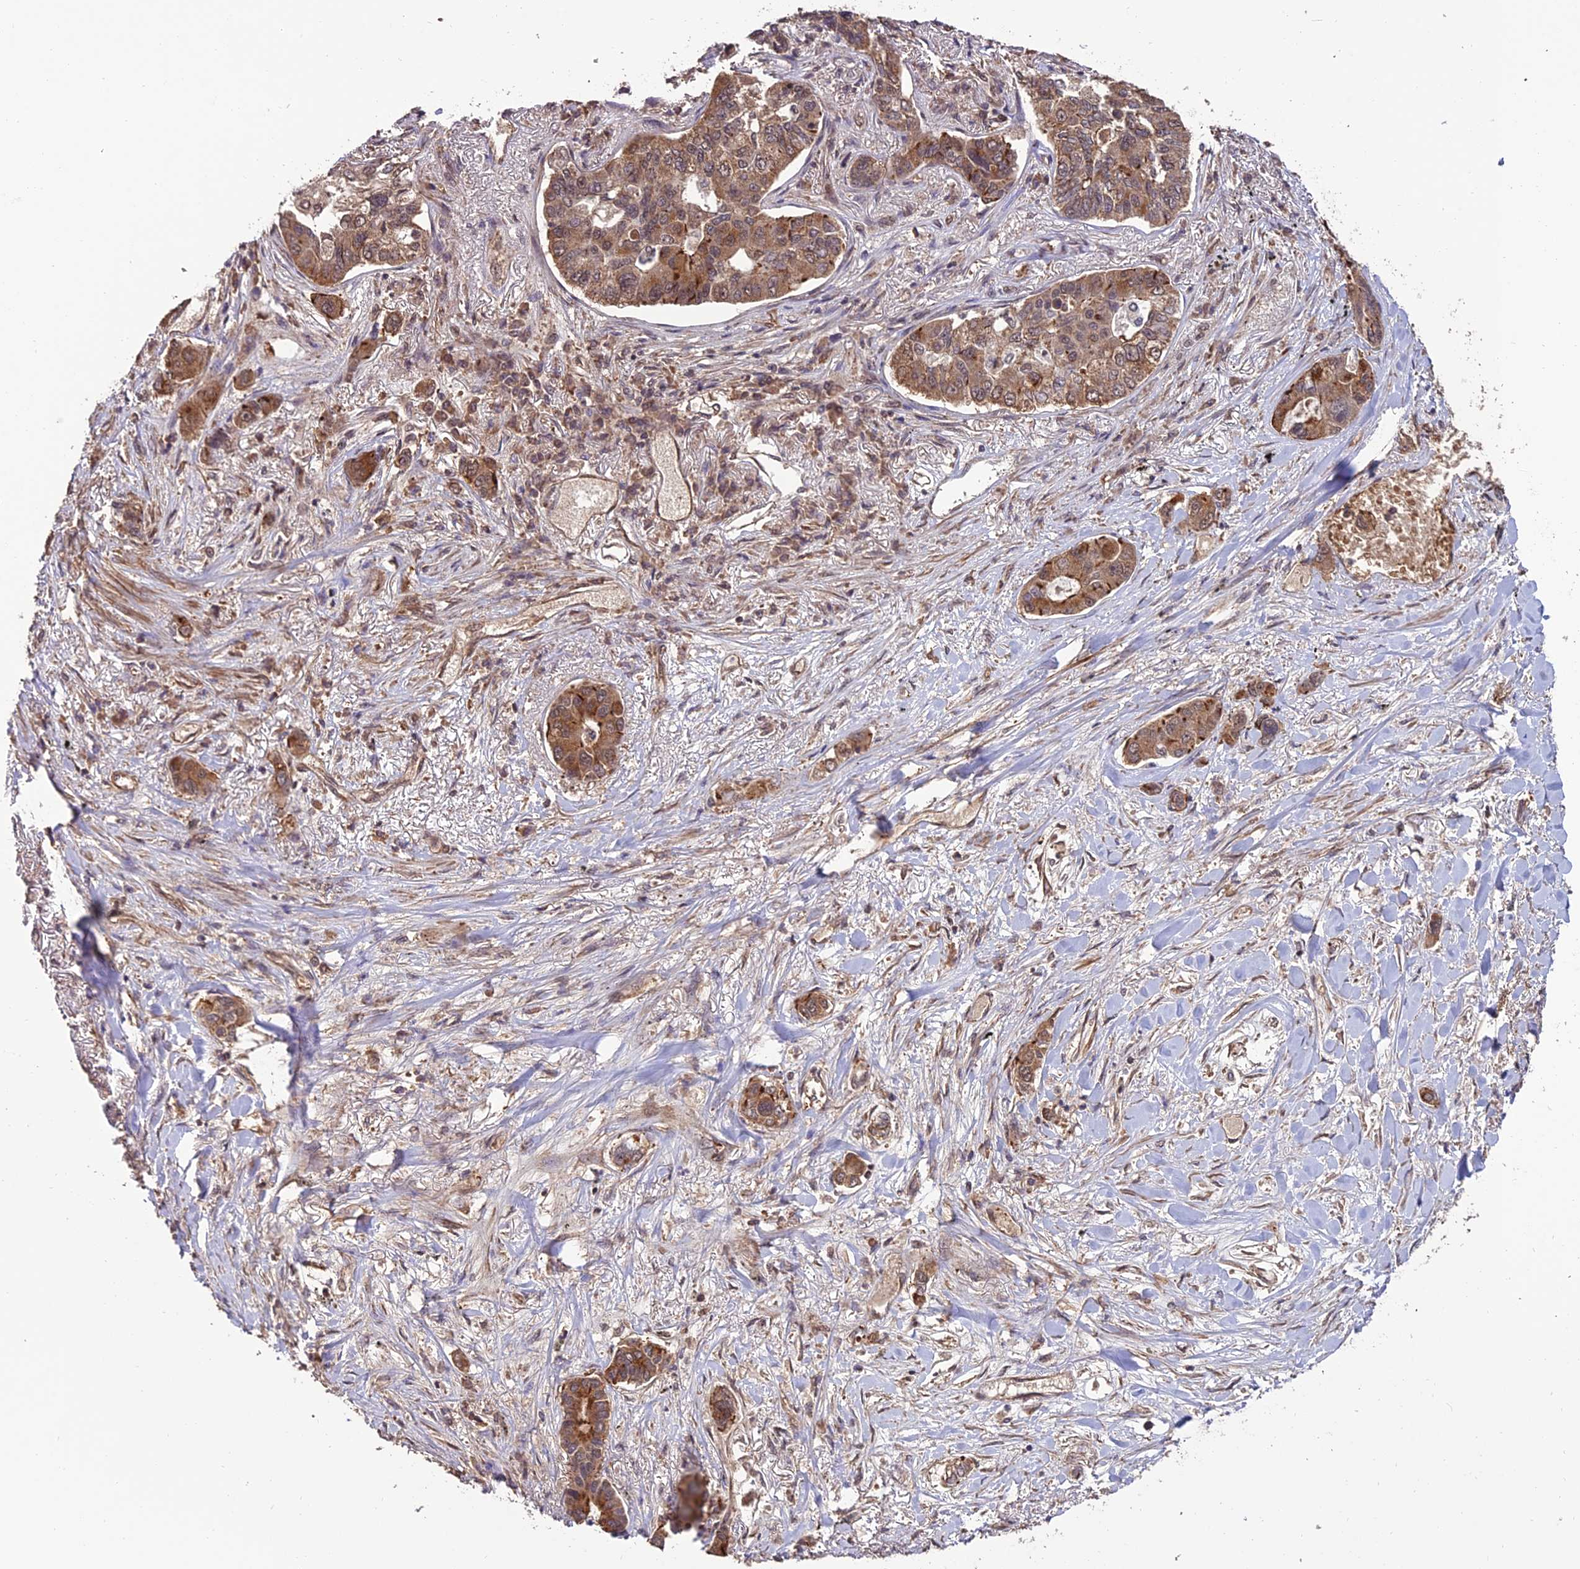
{"staining": {"intensity": "moderate", "quantity": ">75%", "location": "cytoplasmic/membranous"}, "tissue": "lung cancer", "cell_type": "Tumor cells", "image_type": "cancer", "snomed": [{"axis": "morphology", "description": "Adenocarcinoma, NOS"}, {"axis": "topography", "description": "Lung"}], "caption": "Immunohistochemical staining of human adenocarcinoma (lung) demonstrates moderate cytoplasmic/membranous protein staining in approximately >75% of tumor cells.", "gene": "CABIN1", "patient": {"sex": "male", "age": 49}}